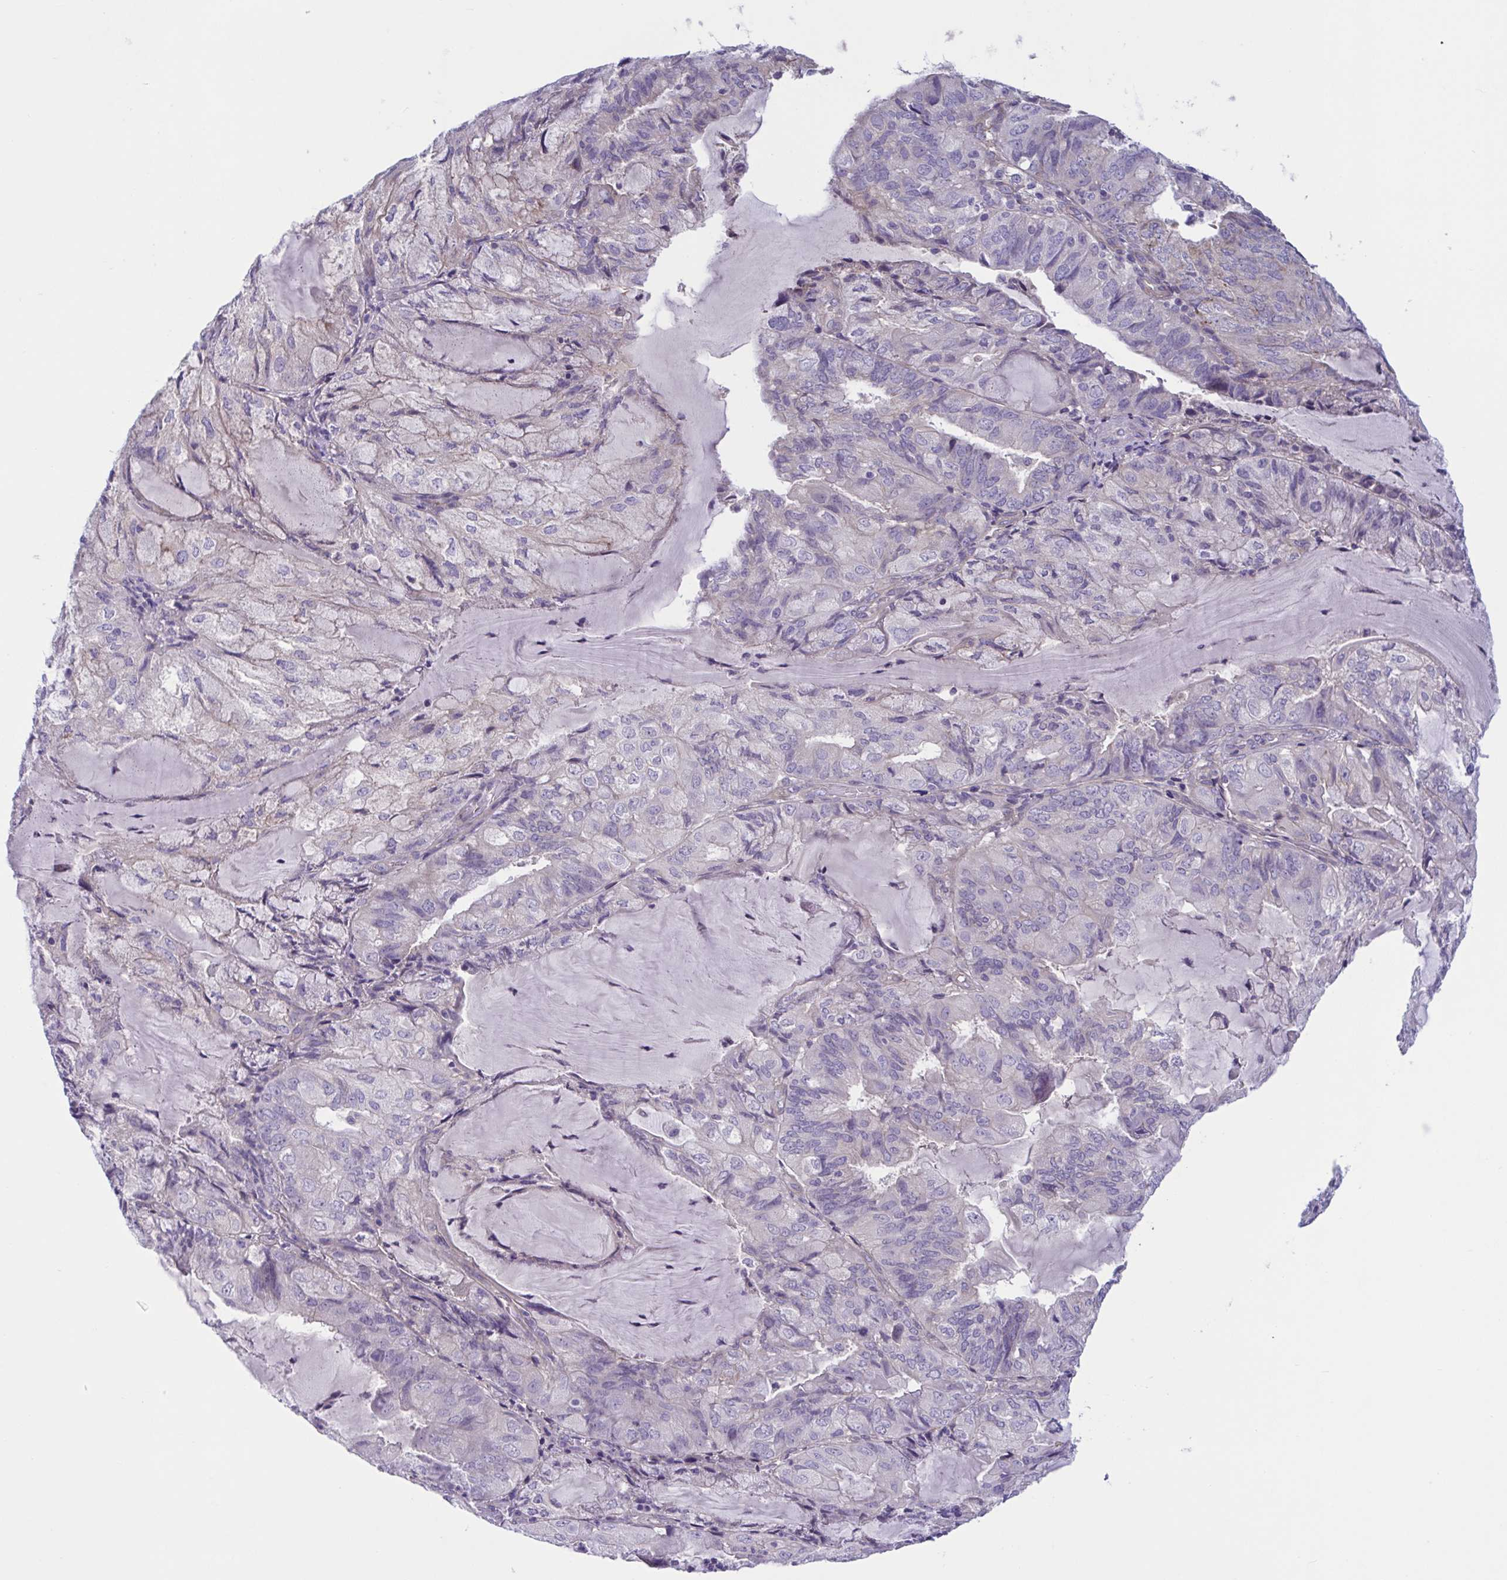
{"staining": {"intensity": "negative", "quantity": "none", "location": "none"}, "tissue": "endometrial cancer", "cell_type": "Tumor cells", "image_type": "cancer", "snomed": [{"axis": "morphology", "description": "Adenocarcinoma, NOS"}, {"axis": "topography", "description": "Endometrium"}], "caption": "High power microscopy photomicrograph of an immunohistochemistry micrograph of endometrial cancer (adenocarcinoma), revealing no significant positivity in tumor cells.", "gene": "TTC7B", "patient": {"sex": "female", "age": 81}}